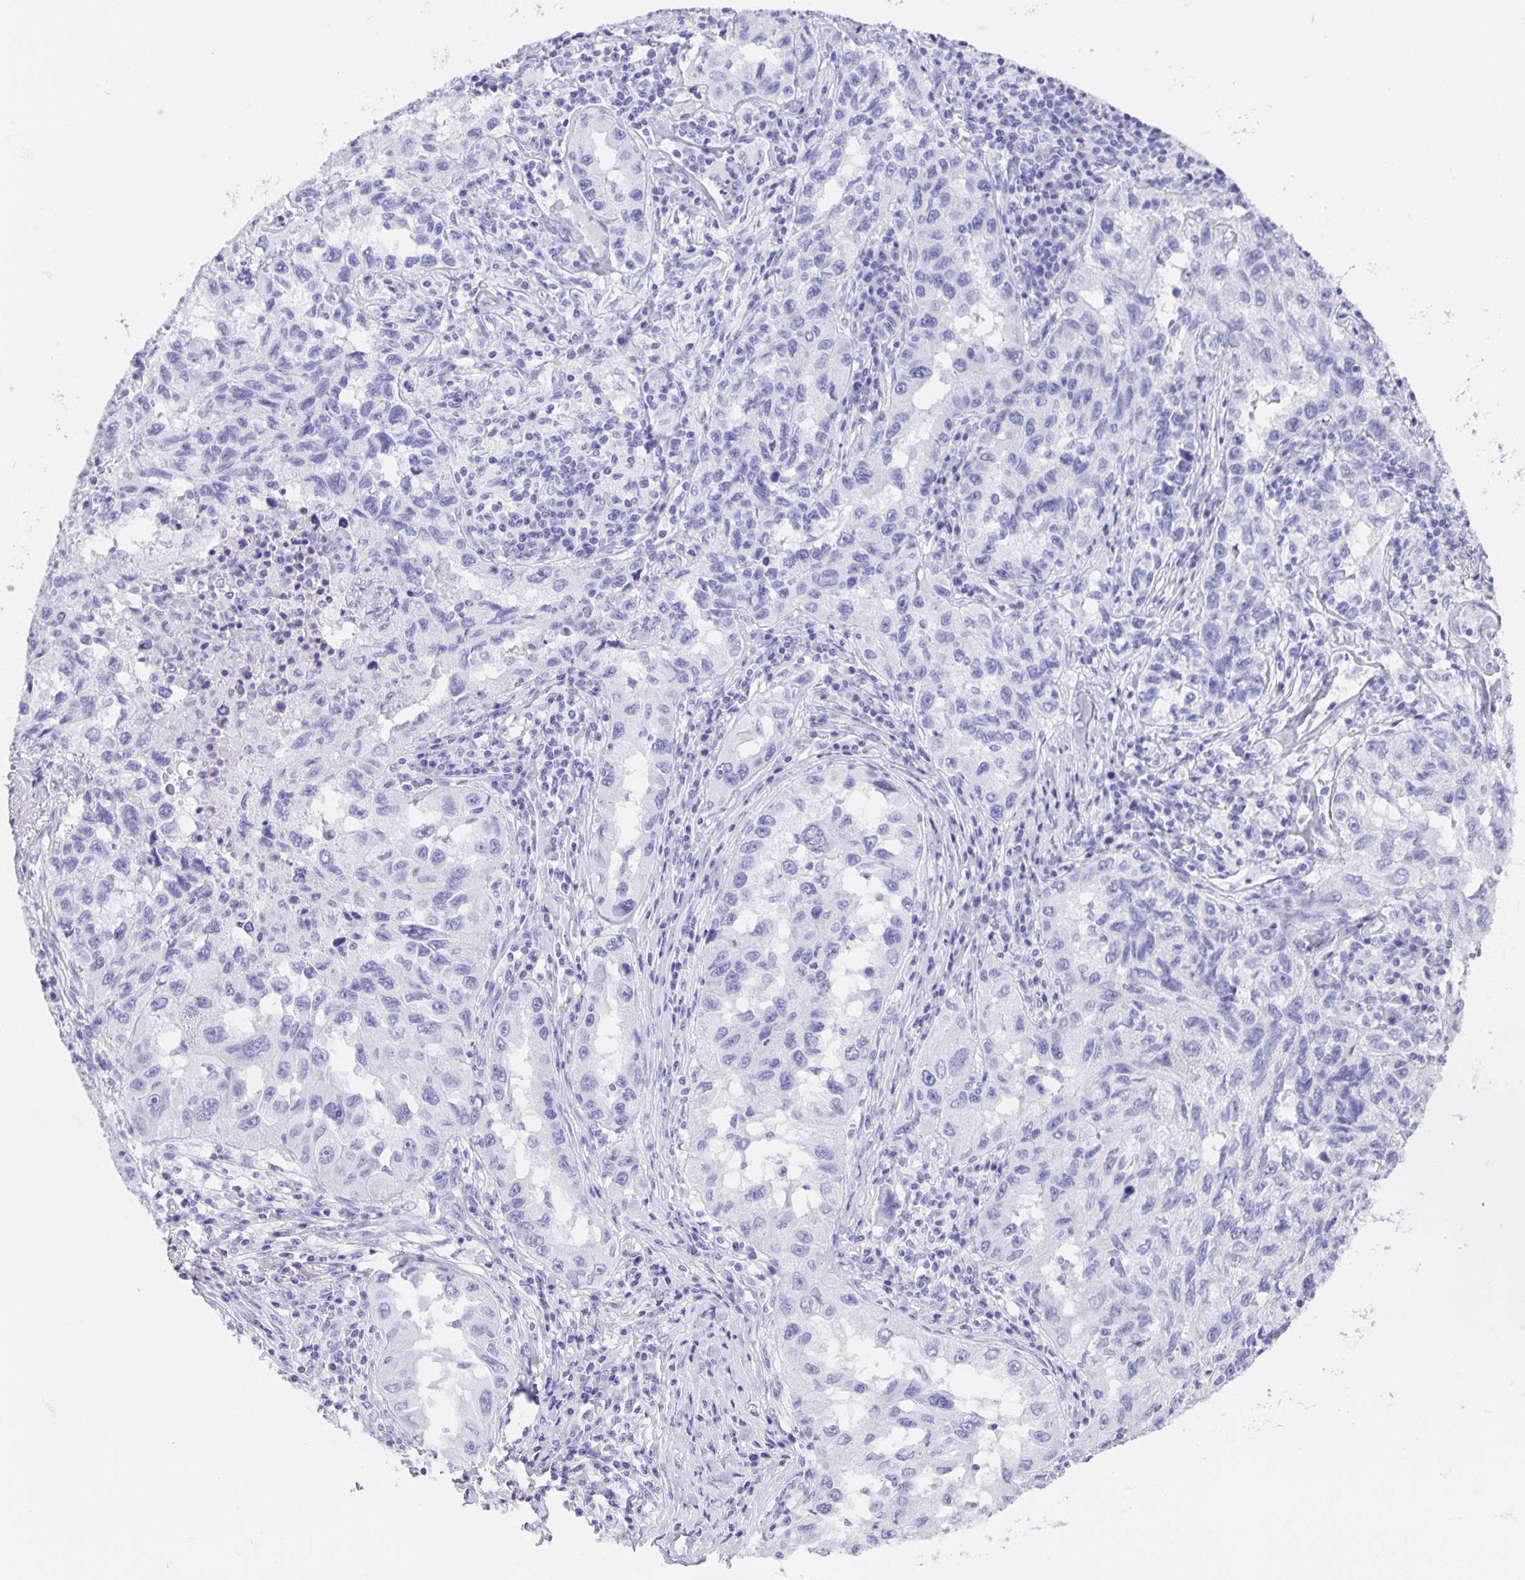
{"staining": {"intensity": "negative", "quantity": "none", "location": "none"}, "tissue": "lung cancer", "cell_type": "Tumor cells", "image_type": "cancer", "snomed": [{"axis": "morphology", "description": "Adenocarcinoma, NOS"}, {"axis": "topography", "description": "Lung"}], "caption": "This is an IHC photomicrograph of lung cancer. There is no staining in tumor cells.", "gene": "GUCA2A", "patient": {"sex": "female", "age": 73}}